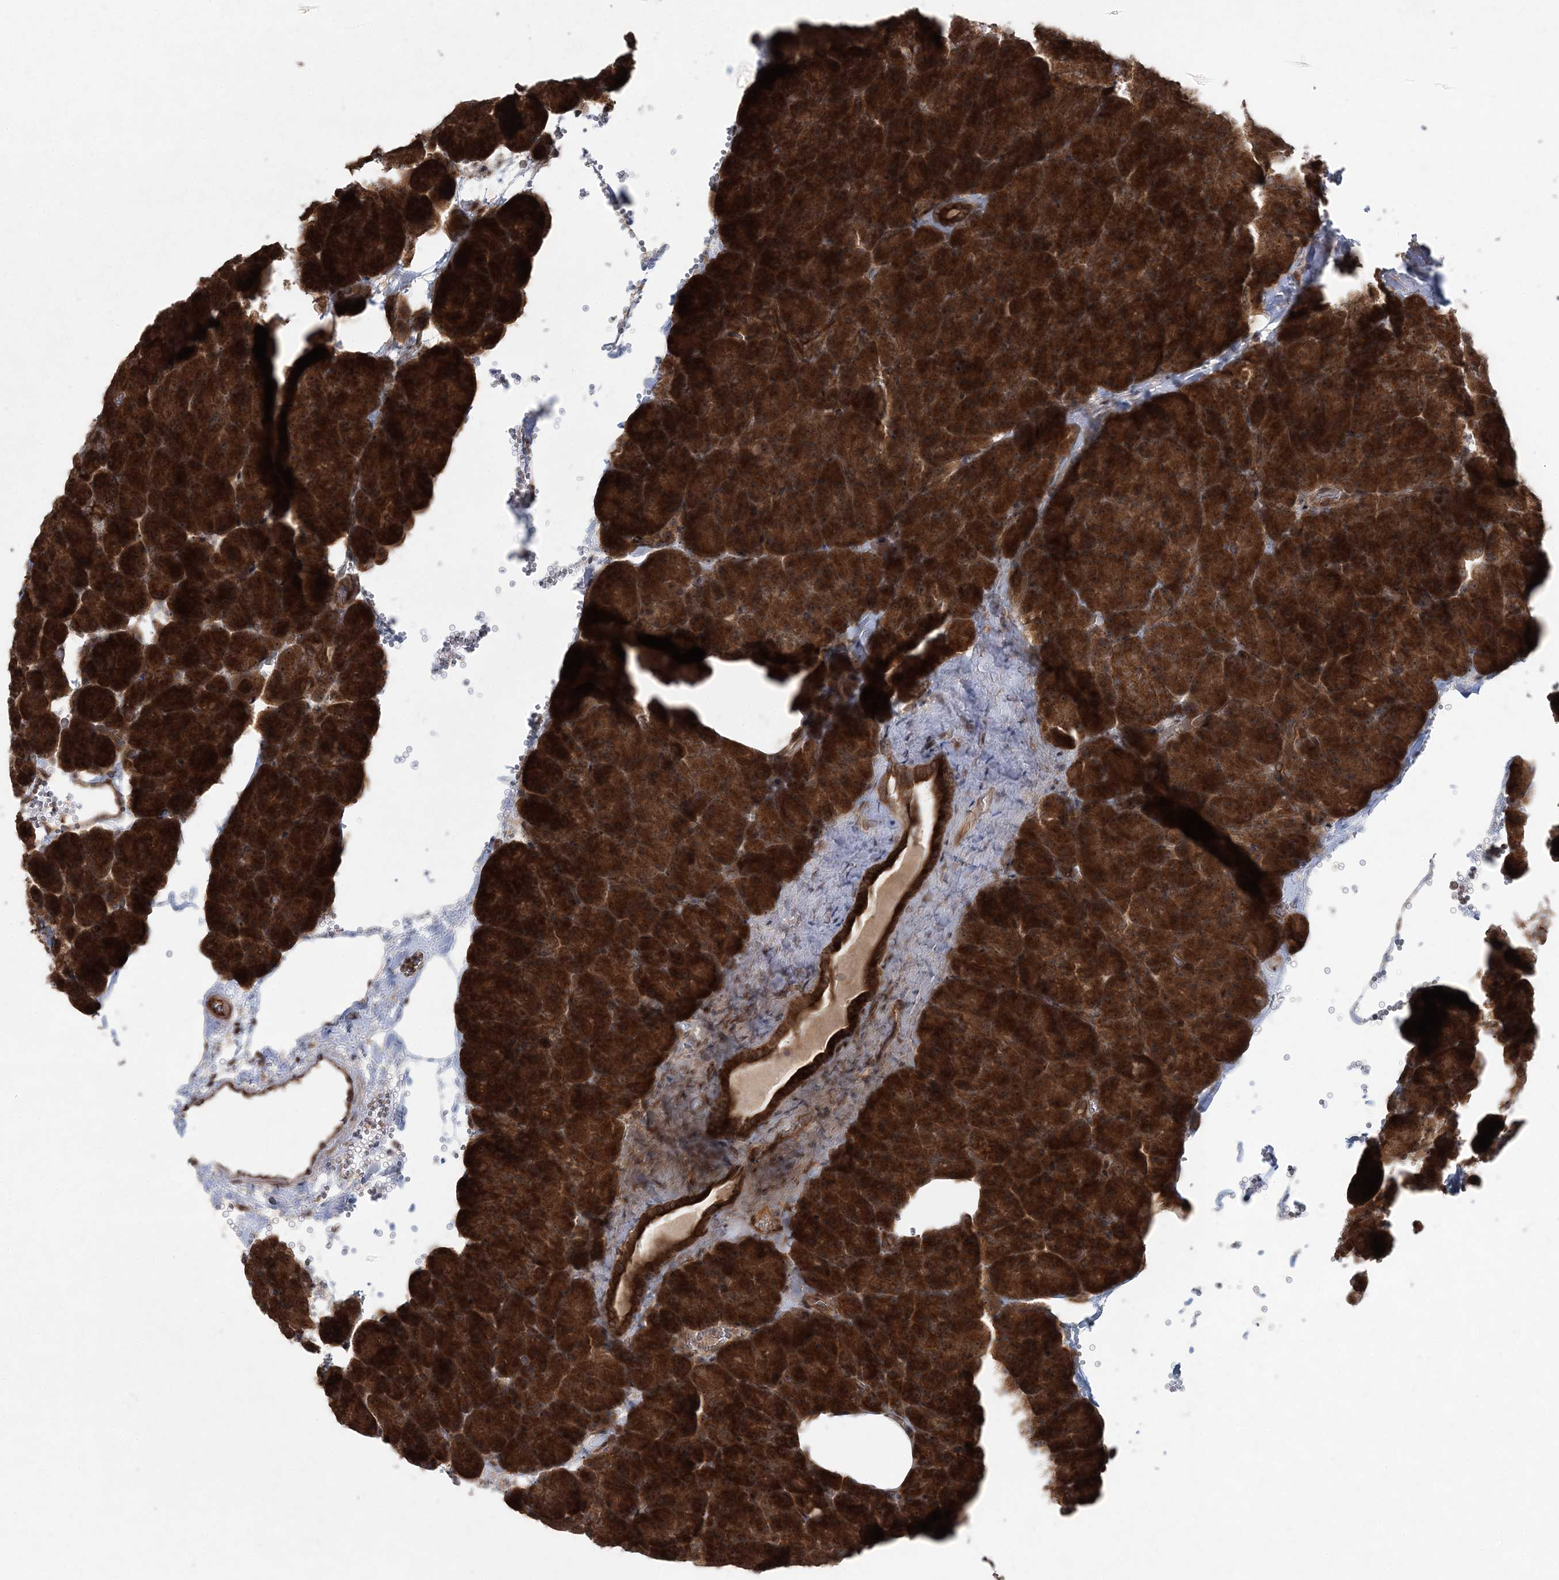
{"staining": {"intensity": "strong", "quantity": ">75%", "location": "cytoplasmic/membranous"}, "tissue": "pancreas", "cell_type": "Exocrine glandular cells", "image_type": "normal", "snomed": [{"axis": "morphology", "description": "Normal tissue, NOS"}, {"axis": "morphology", "description": "Carcinoid, malignant, NOS"}, {"axis": "topography", "description": "Pancreas"}], "caption": "Protein positivity by immunohistochemistry shows strong cytoplasmic/membranous expression in approximately >75% of exocrine glandular cells in benign pancreas.", "gene": "SERINC1", "patient": {"sex": "female", "age": 35}}